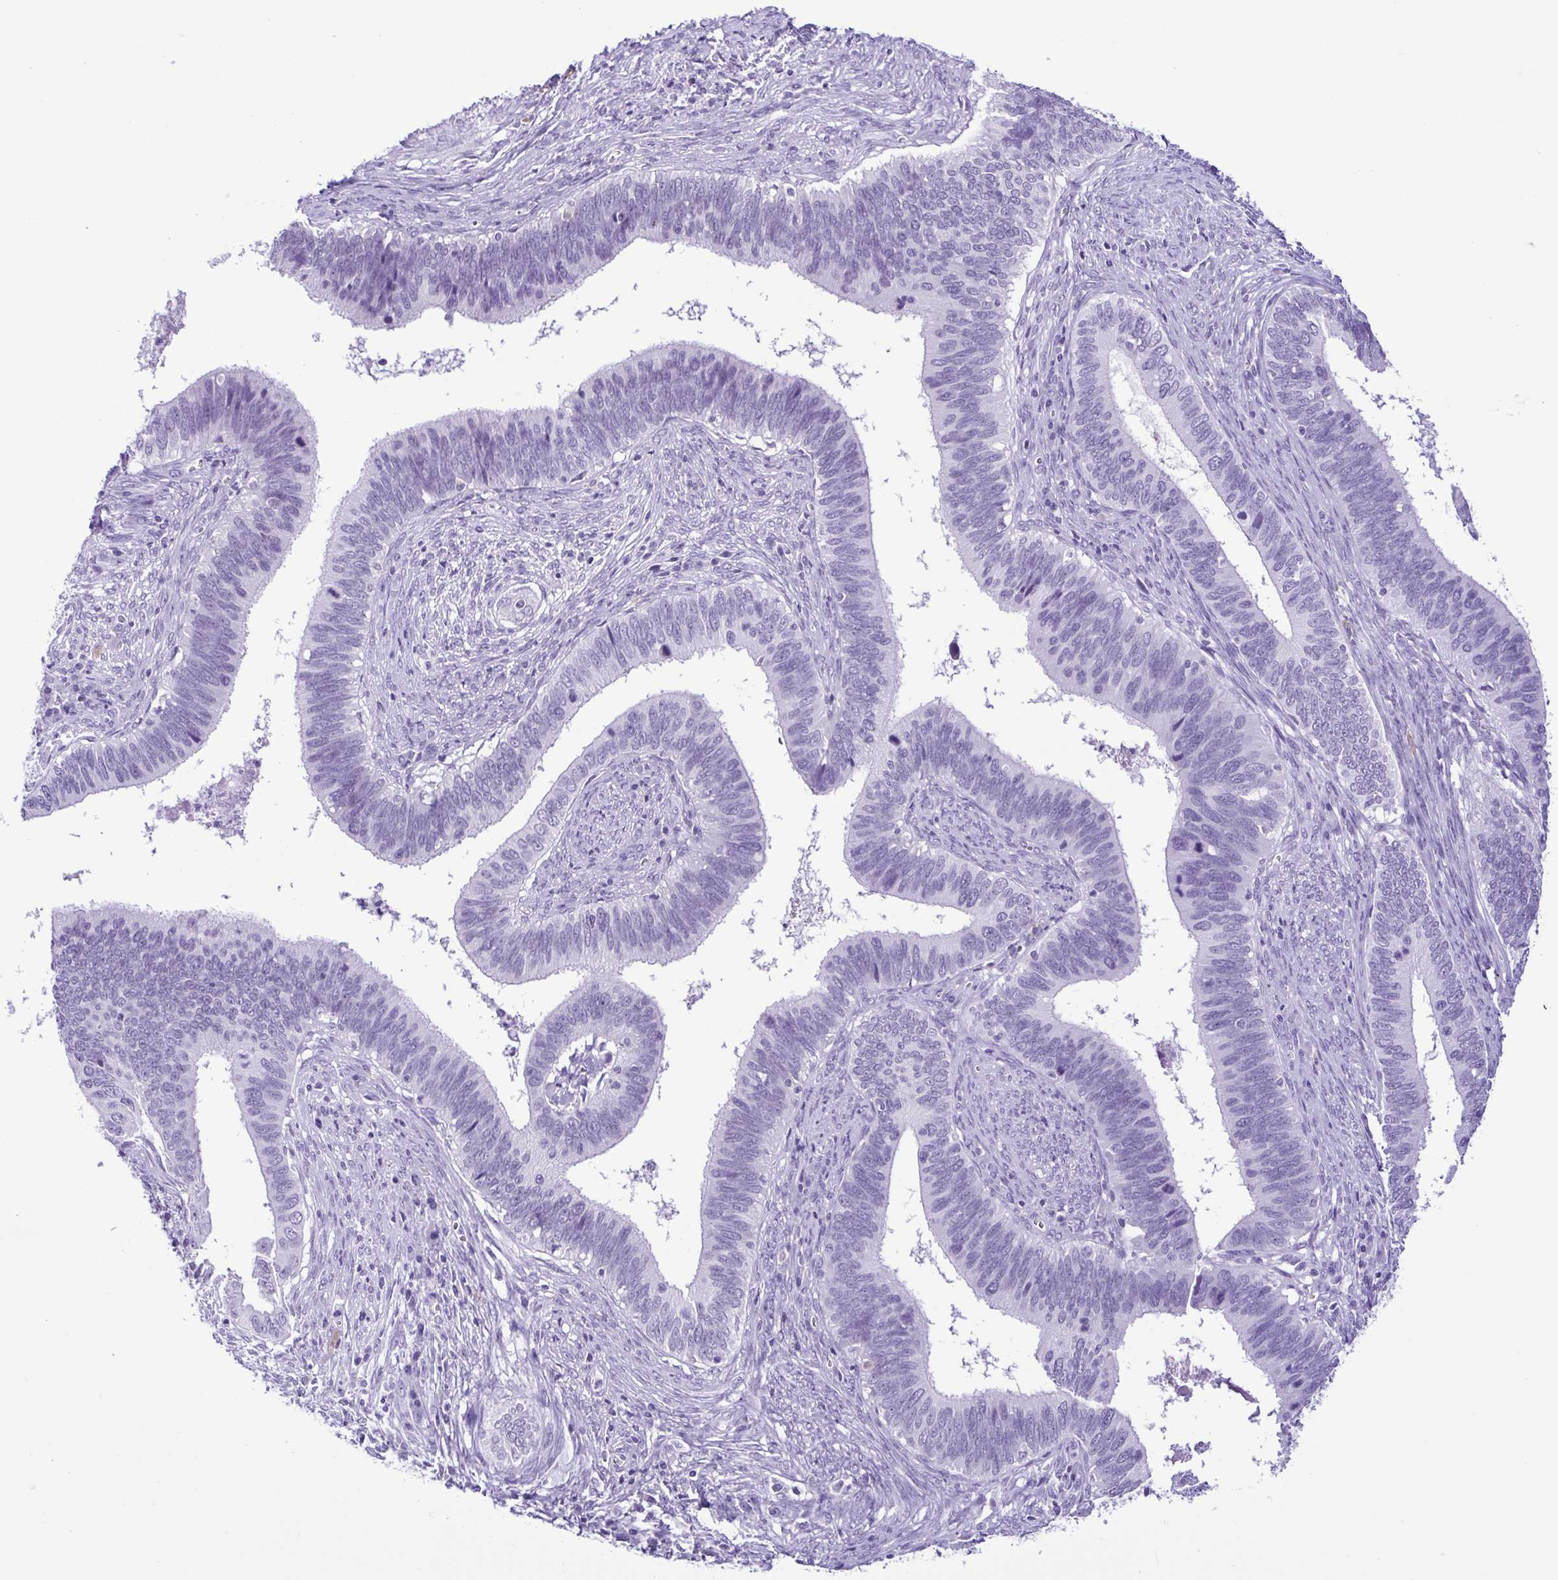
{"staining": {"intensity": "negative", "quantity": "none", "location": "none"}, "tissue": "cervical cancer", "cell_type": "Tumor cells", "image_type": "cancer", "snomed": [{"axis": "morphology", "description": "Adenocarcinoma, NOS"}, {"axis": "topography", "description": "Cervix"}], "caption": "A high-resolution photomicrograph shows IHC staining of cervical cancer (adenocarcinoma), which displays no significant expression in tumor cells.", "gene": "SPATA16", "patient": {"sex": "female", "age": 42}}